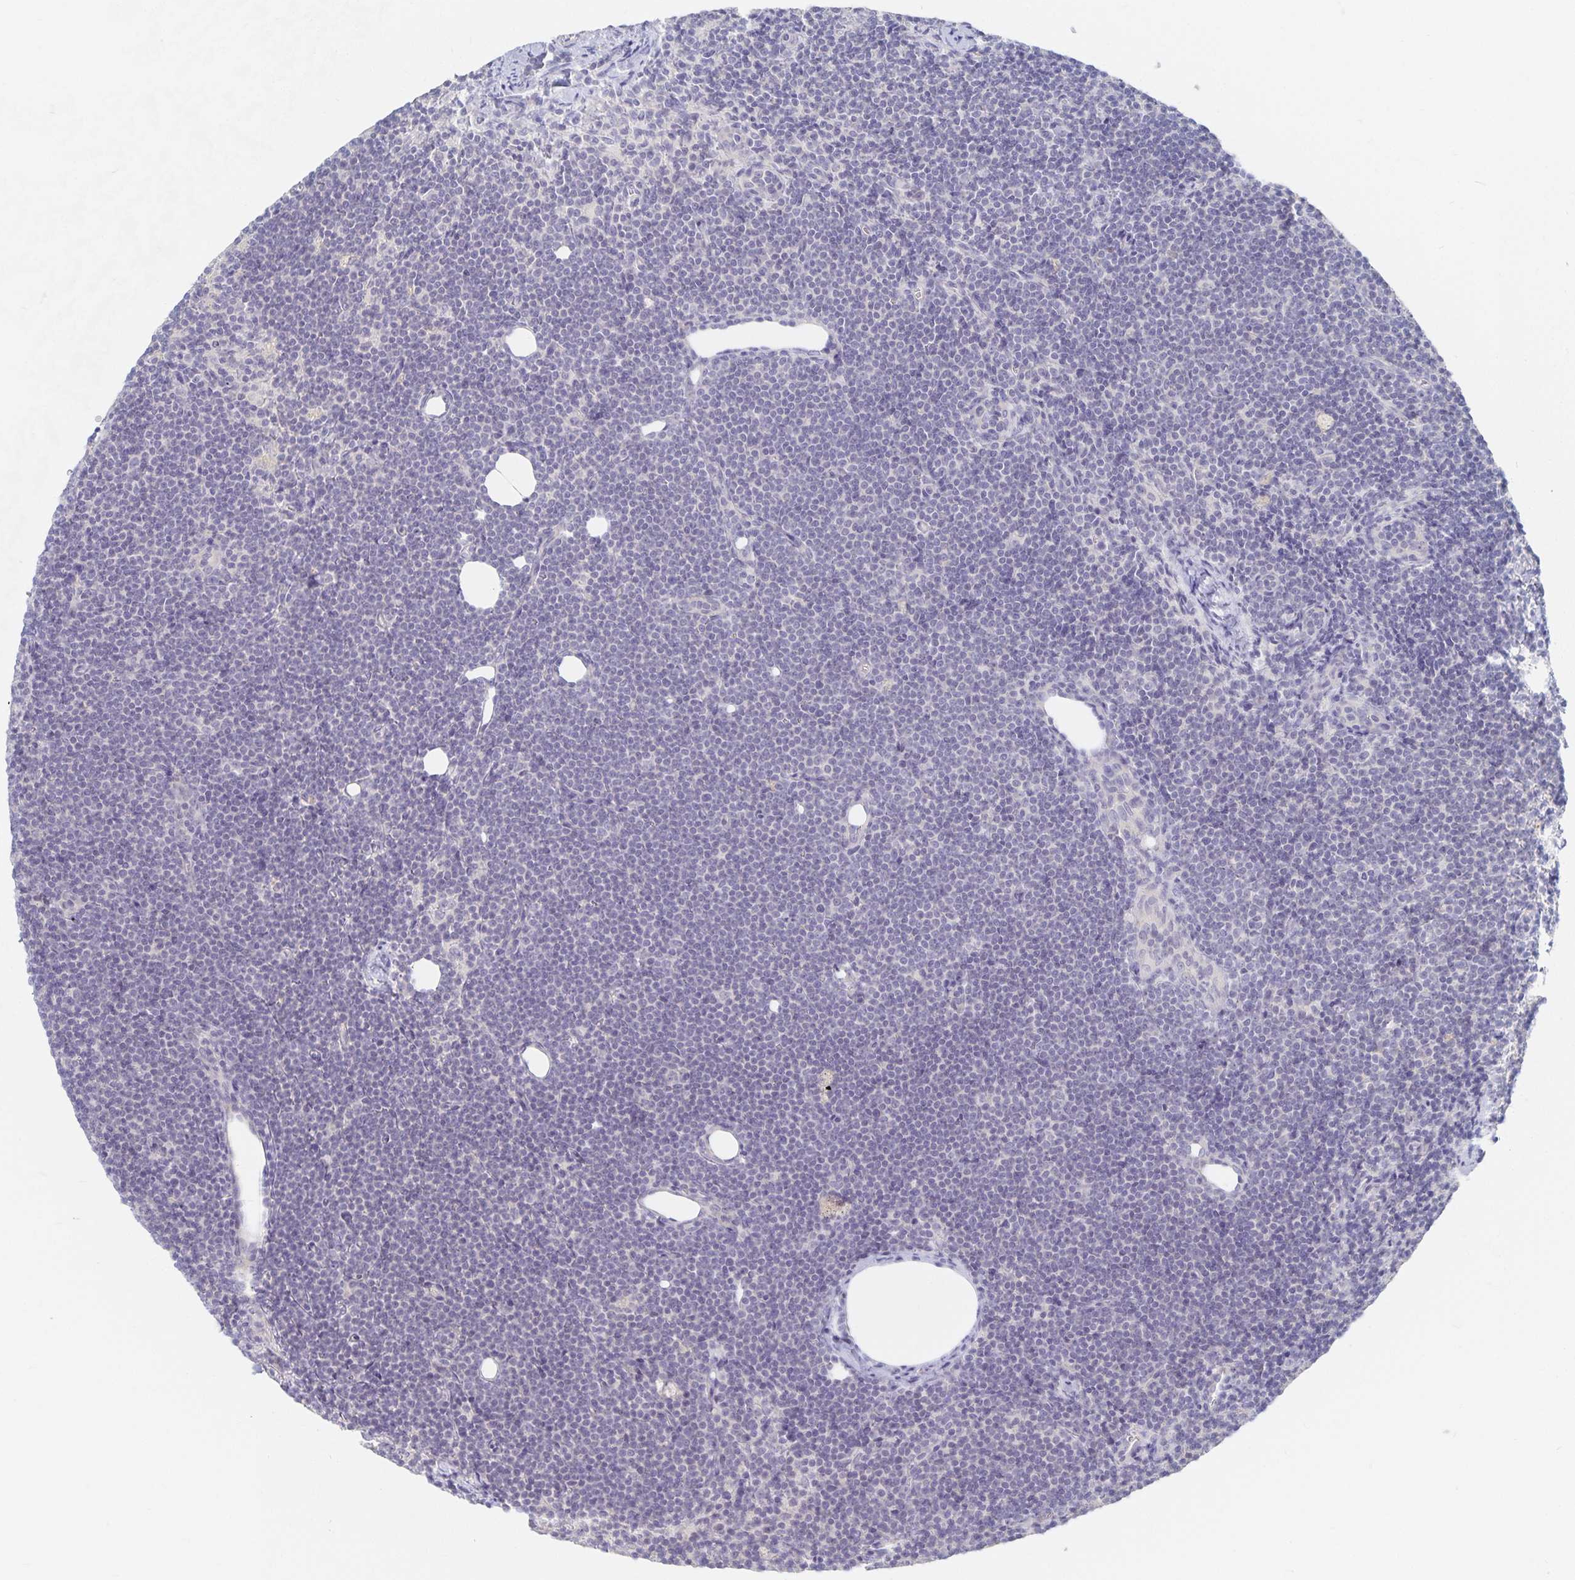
{"staining": {"intensity": "negative", "quantity": "none", "location": "none"}, "tissue": "lymphoma", "cell_type": "Tumor cells", "image_type": "cancer", "snomed": [{"axis": "morphology", "description": "Malignant lymphoma, non-Hodgkin's type, Low grade"}, {"axis": "topography", "description": "Lymph node"}], "caption": "An image of human lymphoma is negative for staining in tumor cells.", "gene": "DNAH9", "patient": {"sex": "female", "age": 73}}